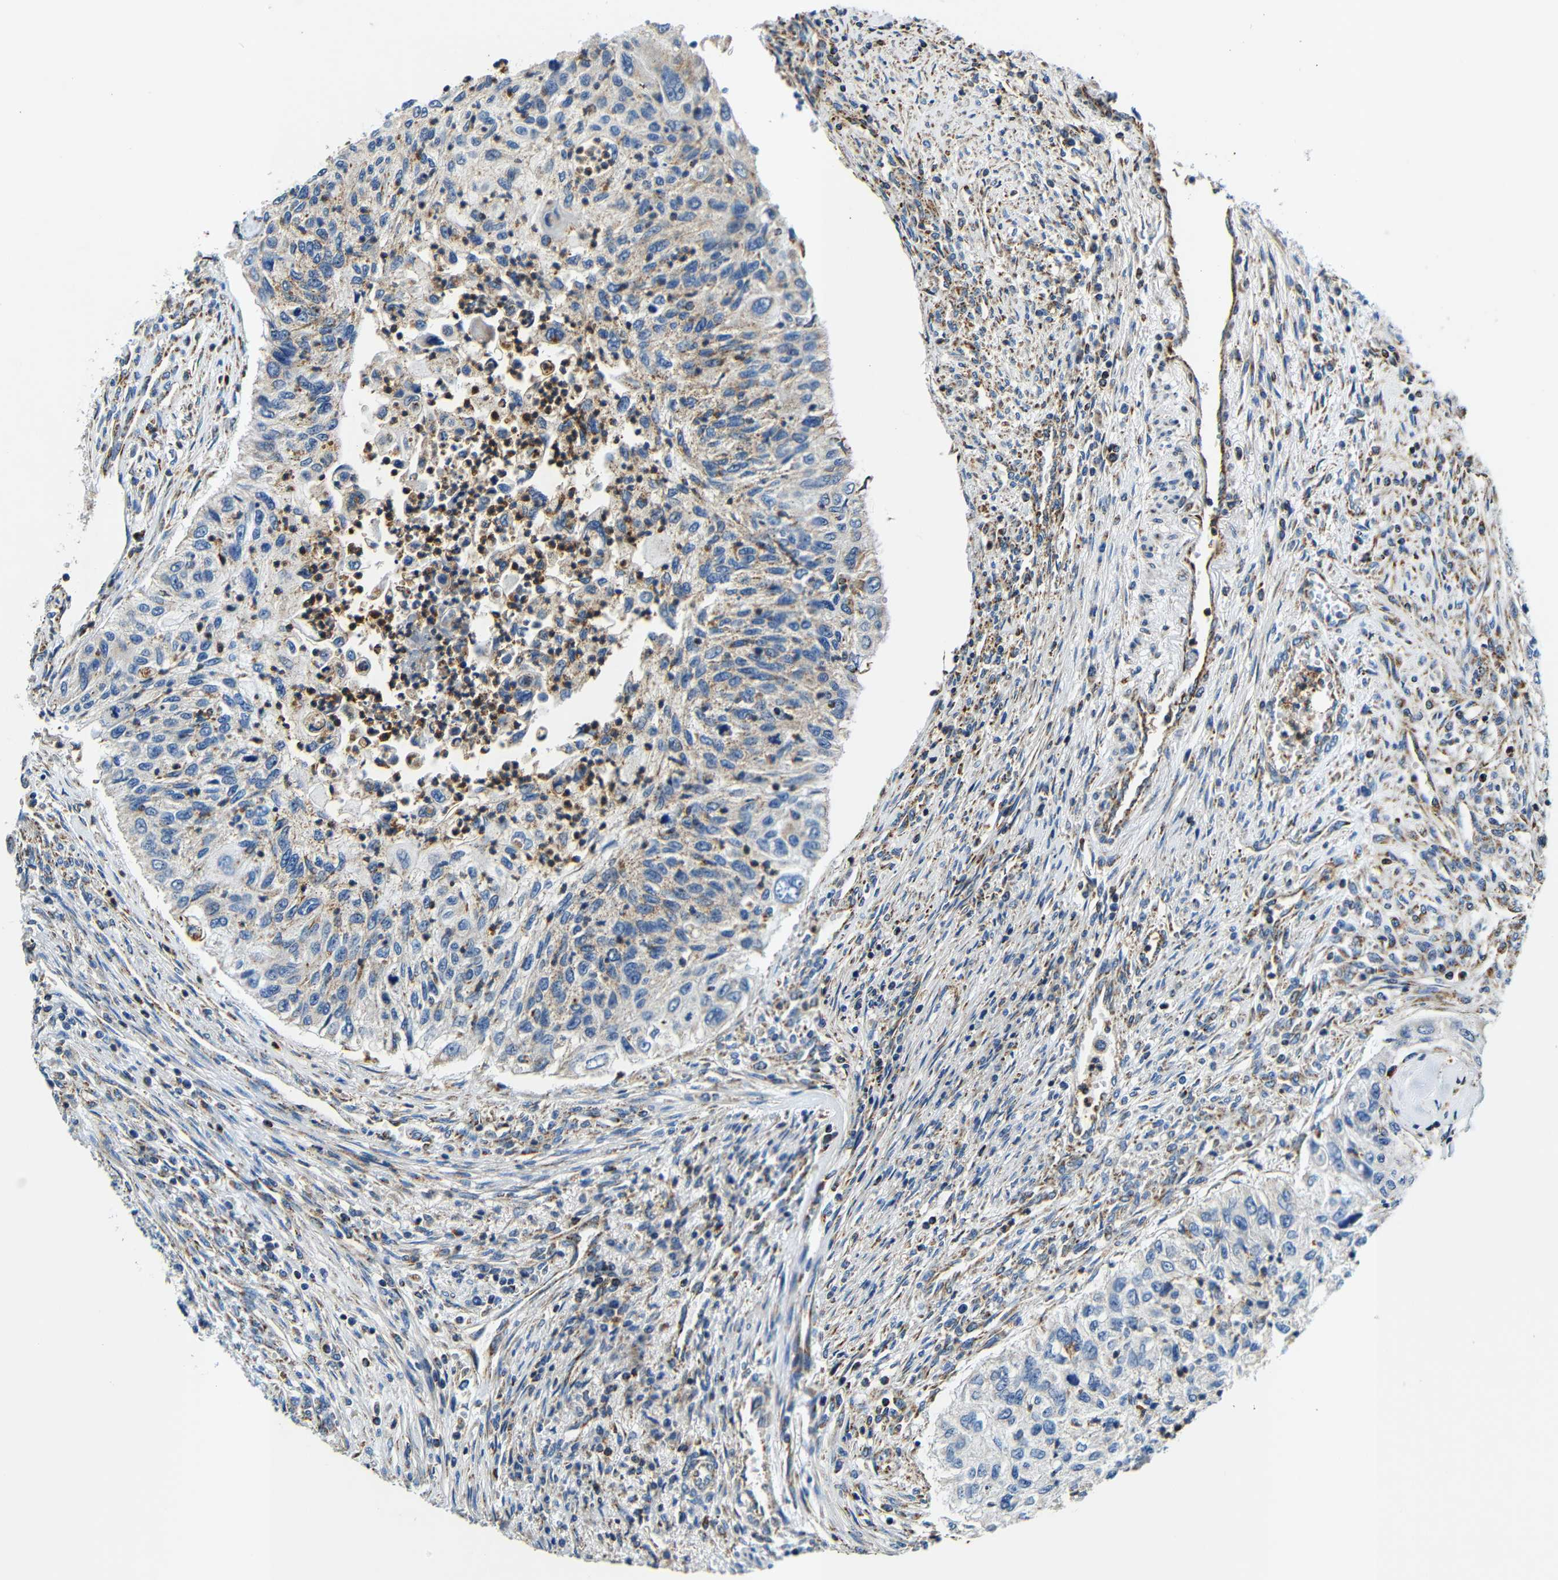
{"staining": {"intensity": "weak", "quantity": "25%-75%", "location": "cytoplasmic/membranous"}, "tissue": "urothelial cancer", "cell_type": "Tumor cells", "image_type": "cancer", "snomed": [{"axis": "morphology", "description": "Urothelial carcinoma, High grade"}, {"axis": "topography", "description": "Urinary bladder"}], "caption": "An IHC histopathology image of neoplastic tissue is shown. Protein staining in brown highlights weak cytoplasmic/membranous positivity in urothelial cancer within tumor cells.", "gene": "GALNT18", "patient": {"sex": "female", "age": 60}}